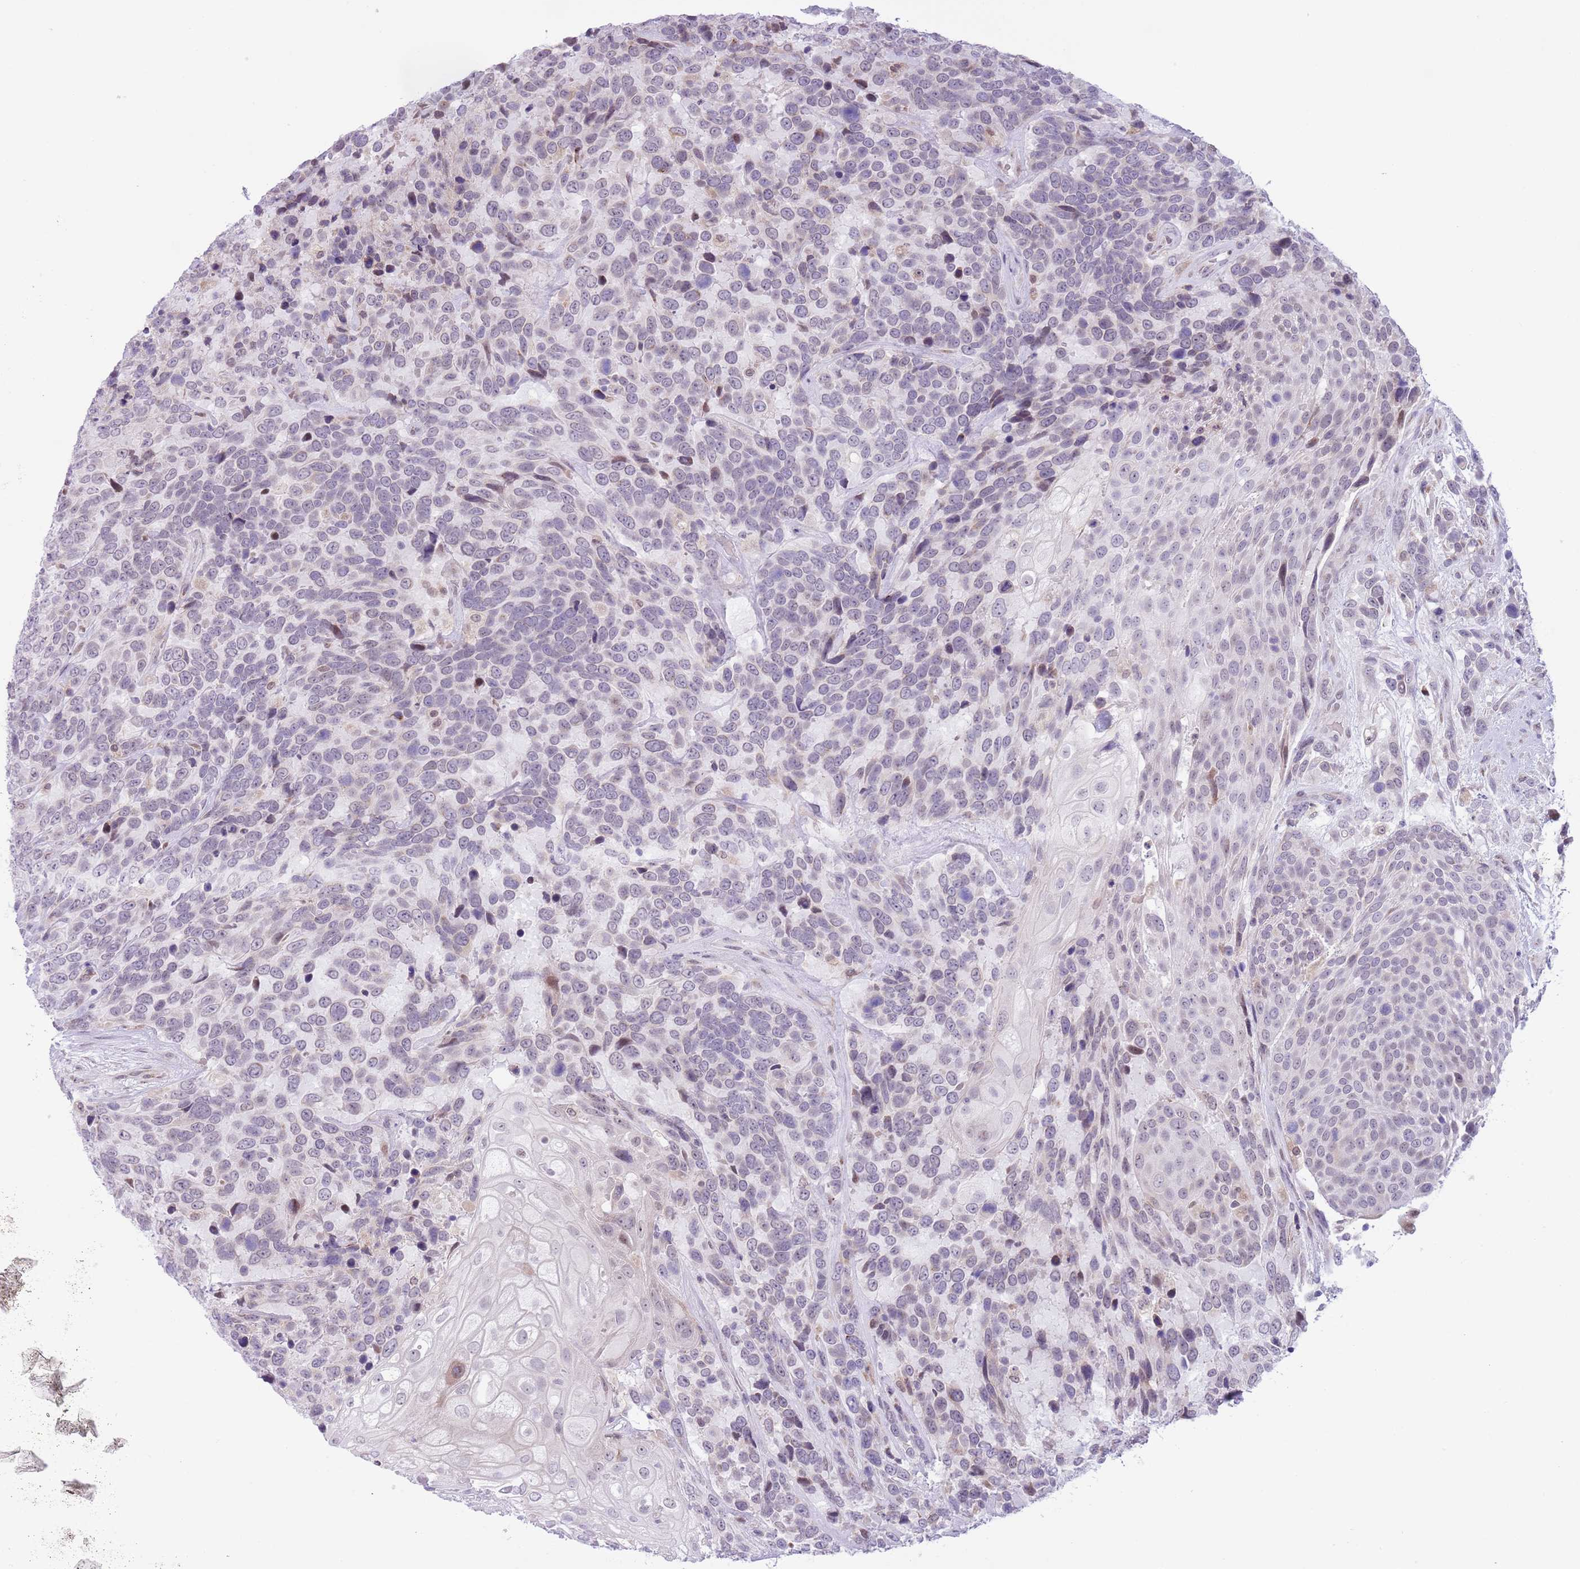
{"staining": {"intensity": "negative", "quantity": "none", "location": "none"}, "tissue": "urothelial cancer", "cell_type": "Tumor cells", "image_type": "cancer", "snomed": [{"axis": "morphology", "description": "Urothelial carcinoma, High grade"}, {"axis": "topography", "description": "Urinary bladder"}], "caption": "Immunohistochemical staining of urothelial cancer reveals no significant staining in tumor cells.", "gene": "ZNF576", "patient": {"sex": "female", "age": 70}}